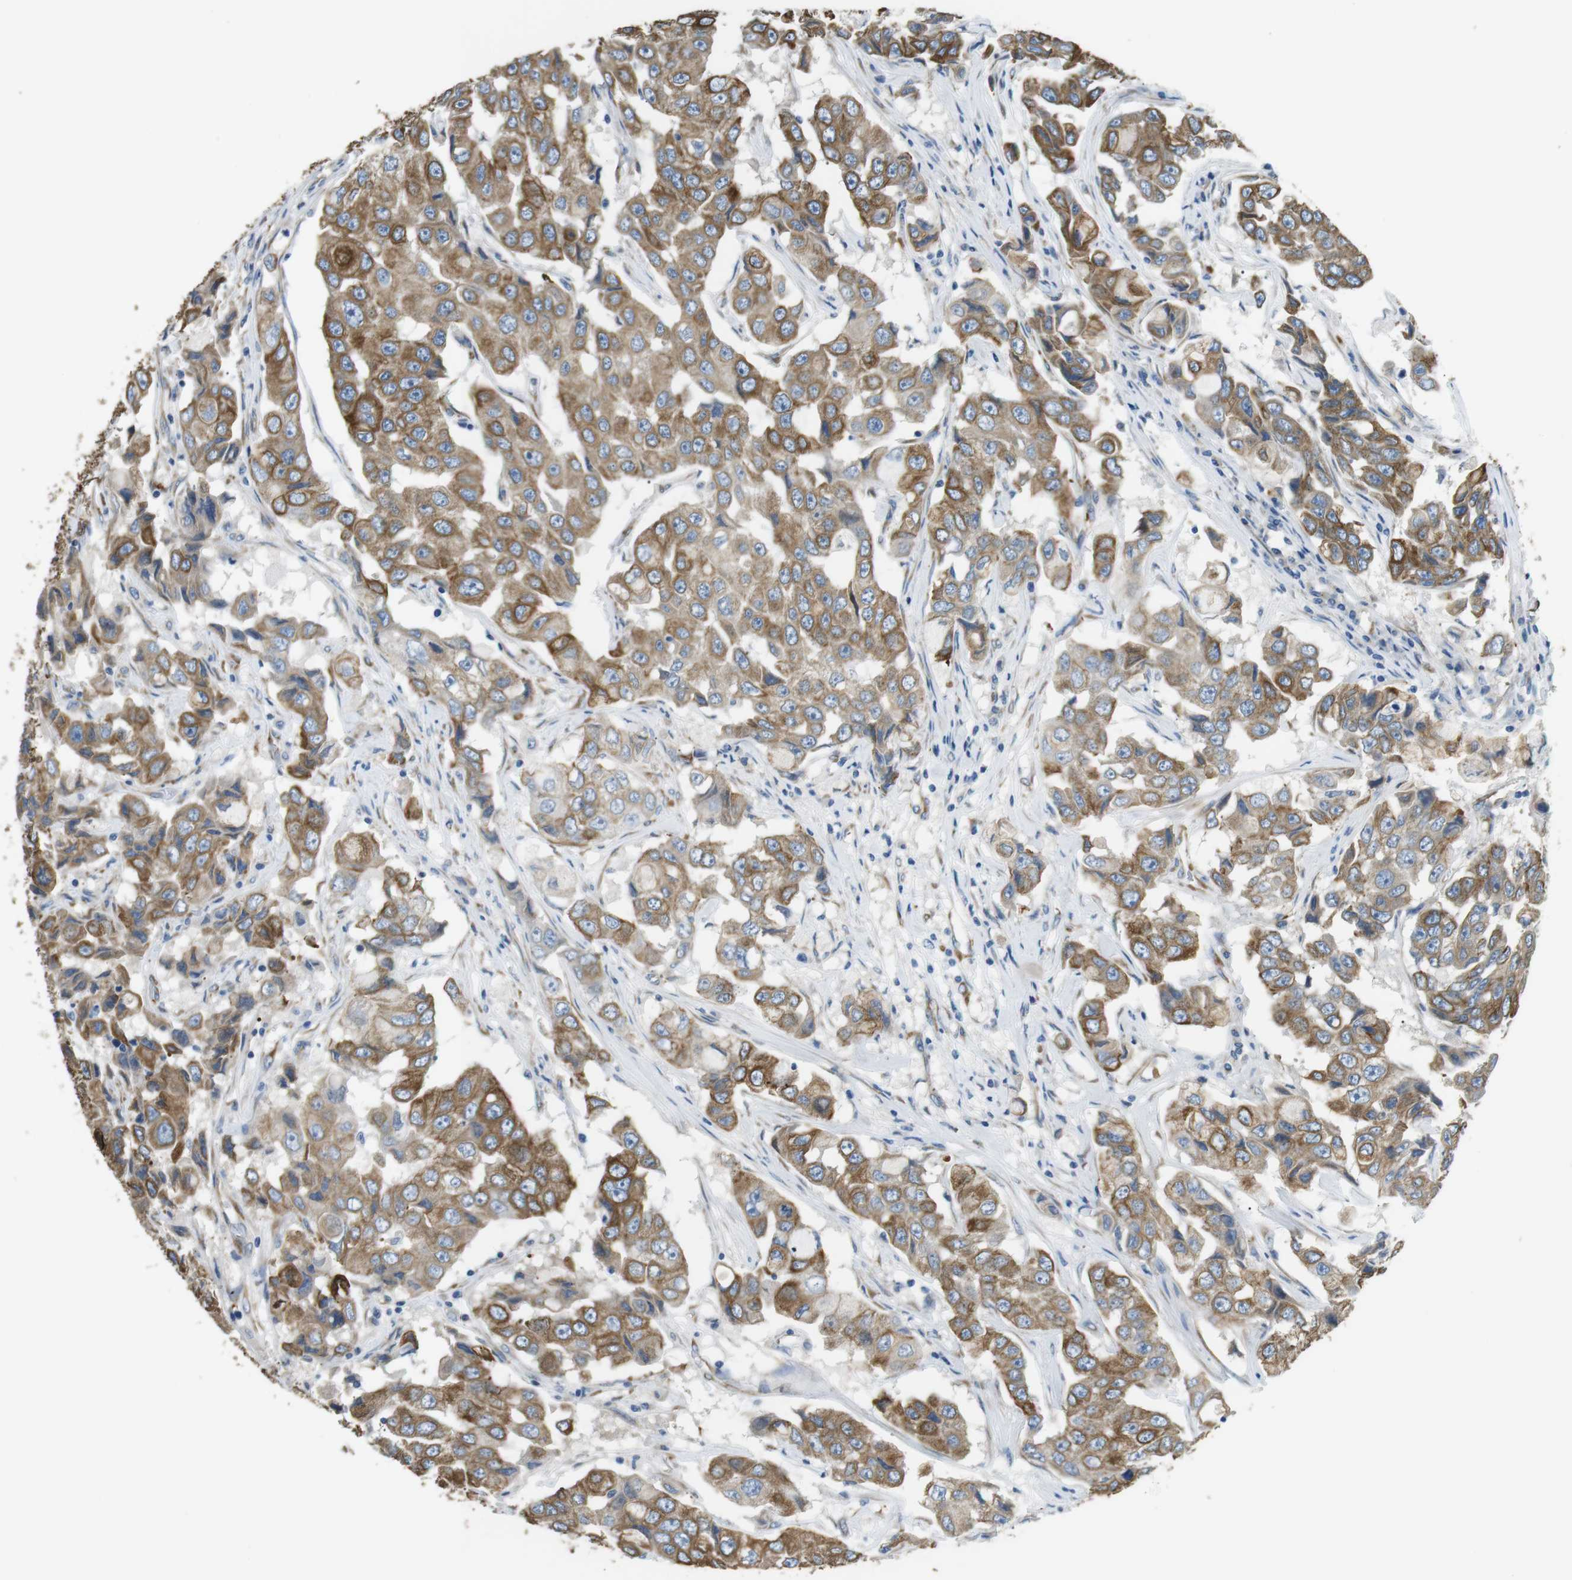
{"staining": {"intensity": "moderate", "quantity": ">75%", "location": "cytoplasmic/membranous"}, "tissue": "breast cancer", "cell_type": "Tumor cells", "image_type": "cancer", "snomed": [{"axis": "morphology", "description": "Duct carcinoma"}, {"axis": "topography", "description": "Breast"}], "caption": "Immunohistochemical staining of breast invasive ductal carcinoma shows moderate cytoplasmic/membranous protein staining in about >75% of tumor cells. Nuclei are stained in blue.", "gene": "UNC5CL", "patient": {"sex": "female", "age": 27}}